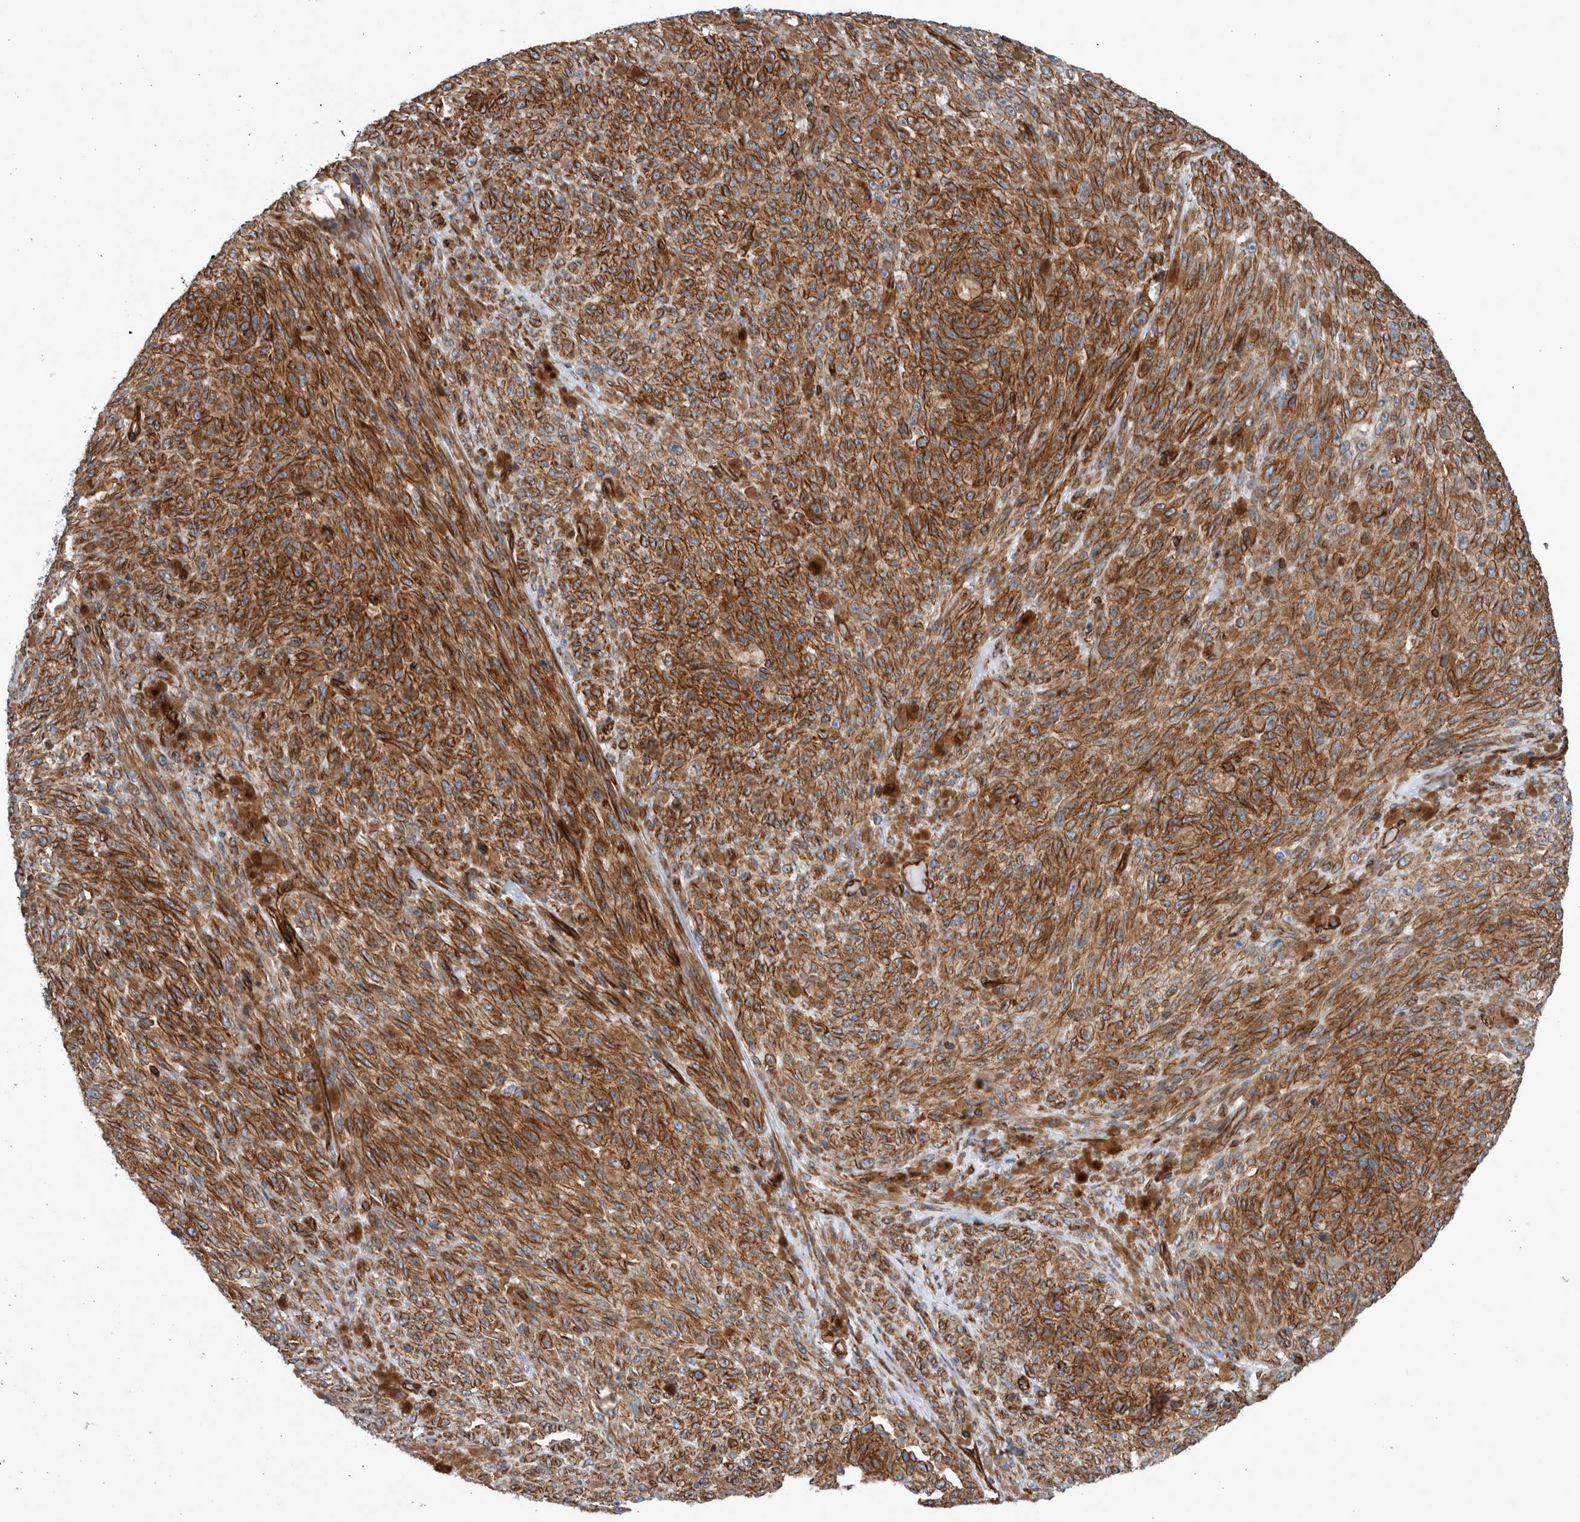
{"staining": {"intensity": "strong", "quantity": ">75%", "location": "cytoplasmic/membranous"}, "tissue": "melanoma", "cell_type": "Tumor cells", "image_type": "cancer", "snomed": [{"axis": "morphology", "description": "Malignant melanoma, NOS"}, {"axis": "topography", "description": "Skin"}], "caption": "The immunohistochemical stain shows strong cytoplasmic/membranous expression in tumor cells of malignant melanoma tissue. The protein of interest is stained brown, and the nuclei are stained in blue (DAB IHC with brightfield microscopy, high magnification).", "gene": "PLEC", "patient": {"sex": "female", "age": 82}}